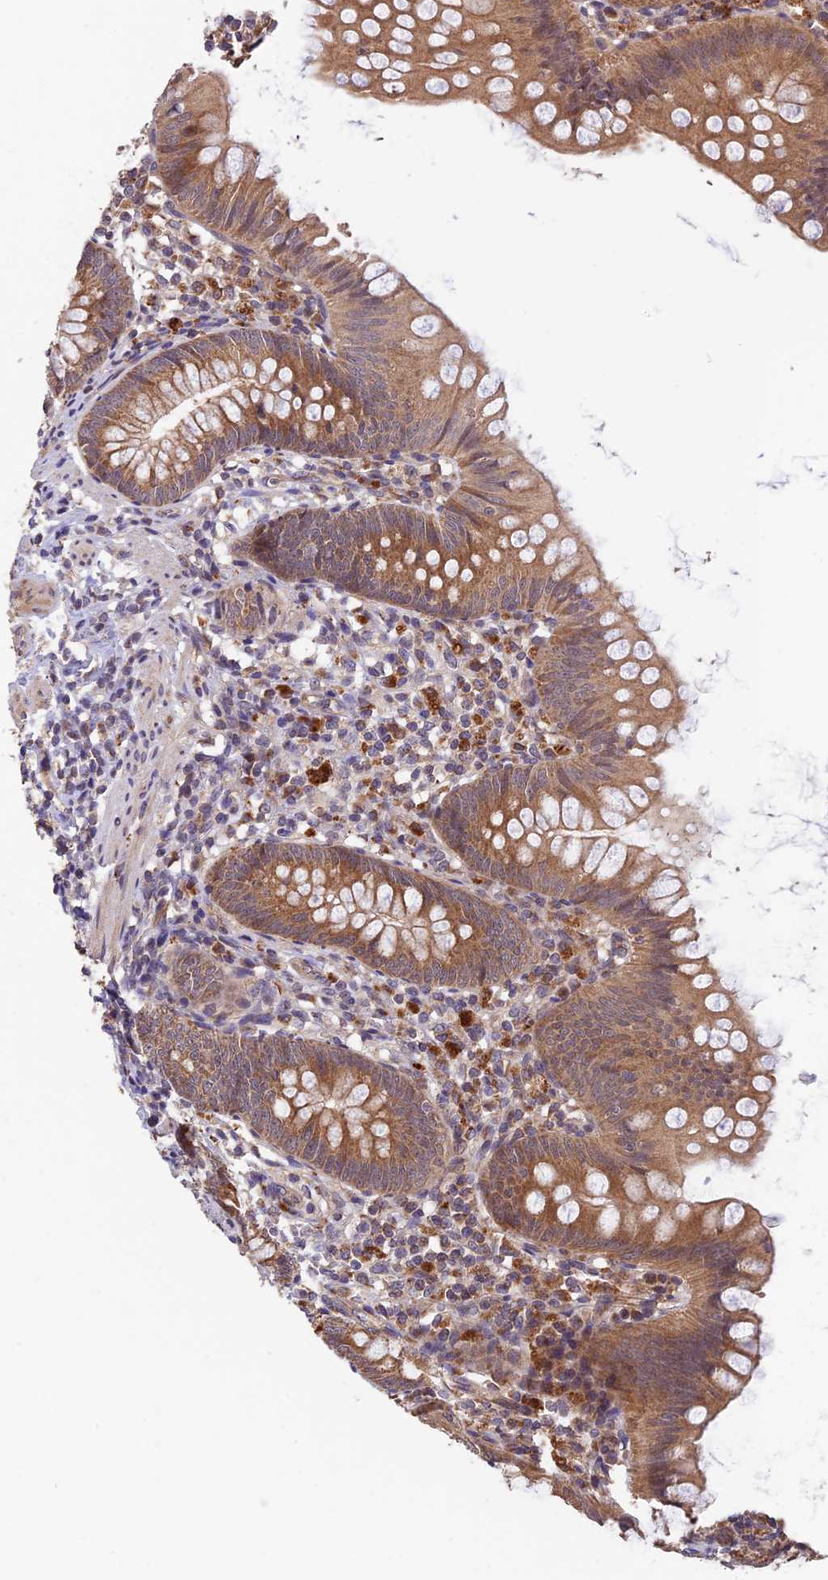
{"staining": {"intensity": "moderate", "quantity": ">75%", "location": "cytoplasmic/membranous"}, "tissue": "appendix", "cell_type": "Glandular cells", "image_type": "normal", "snomed": [{"axis": "morphology", "description": "Normal tissue, NOS"}, {"axis": "topography", "description": "Appendix"}], "caption": "Immunohistochemical staining of benign human appendix displays moderate cytoplasmic/membranous protein positivity in approximately >75% of glandular cells. The staining was performed using DAB (3,3'-diaminobenzidine) to visualize the protein expression in brown, while the nuclei were stained in blue with hematoxylin (Magnification: 20x).", "gene": "MNS1", "patient": {"sex": "female", "age": 62}}